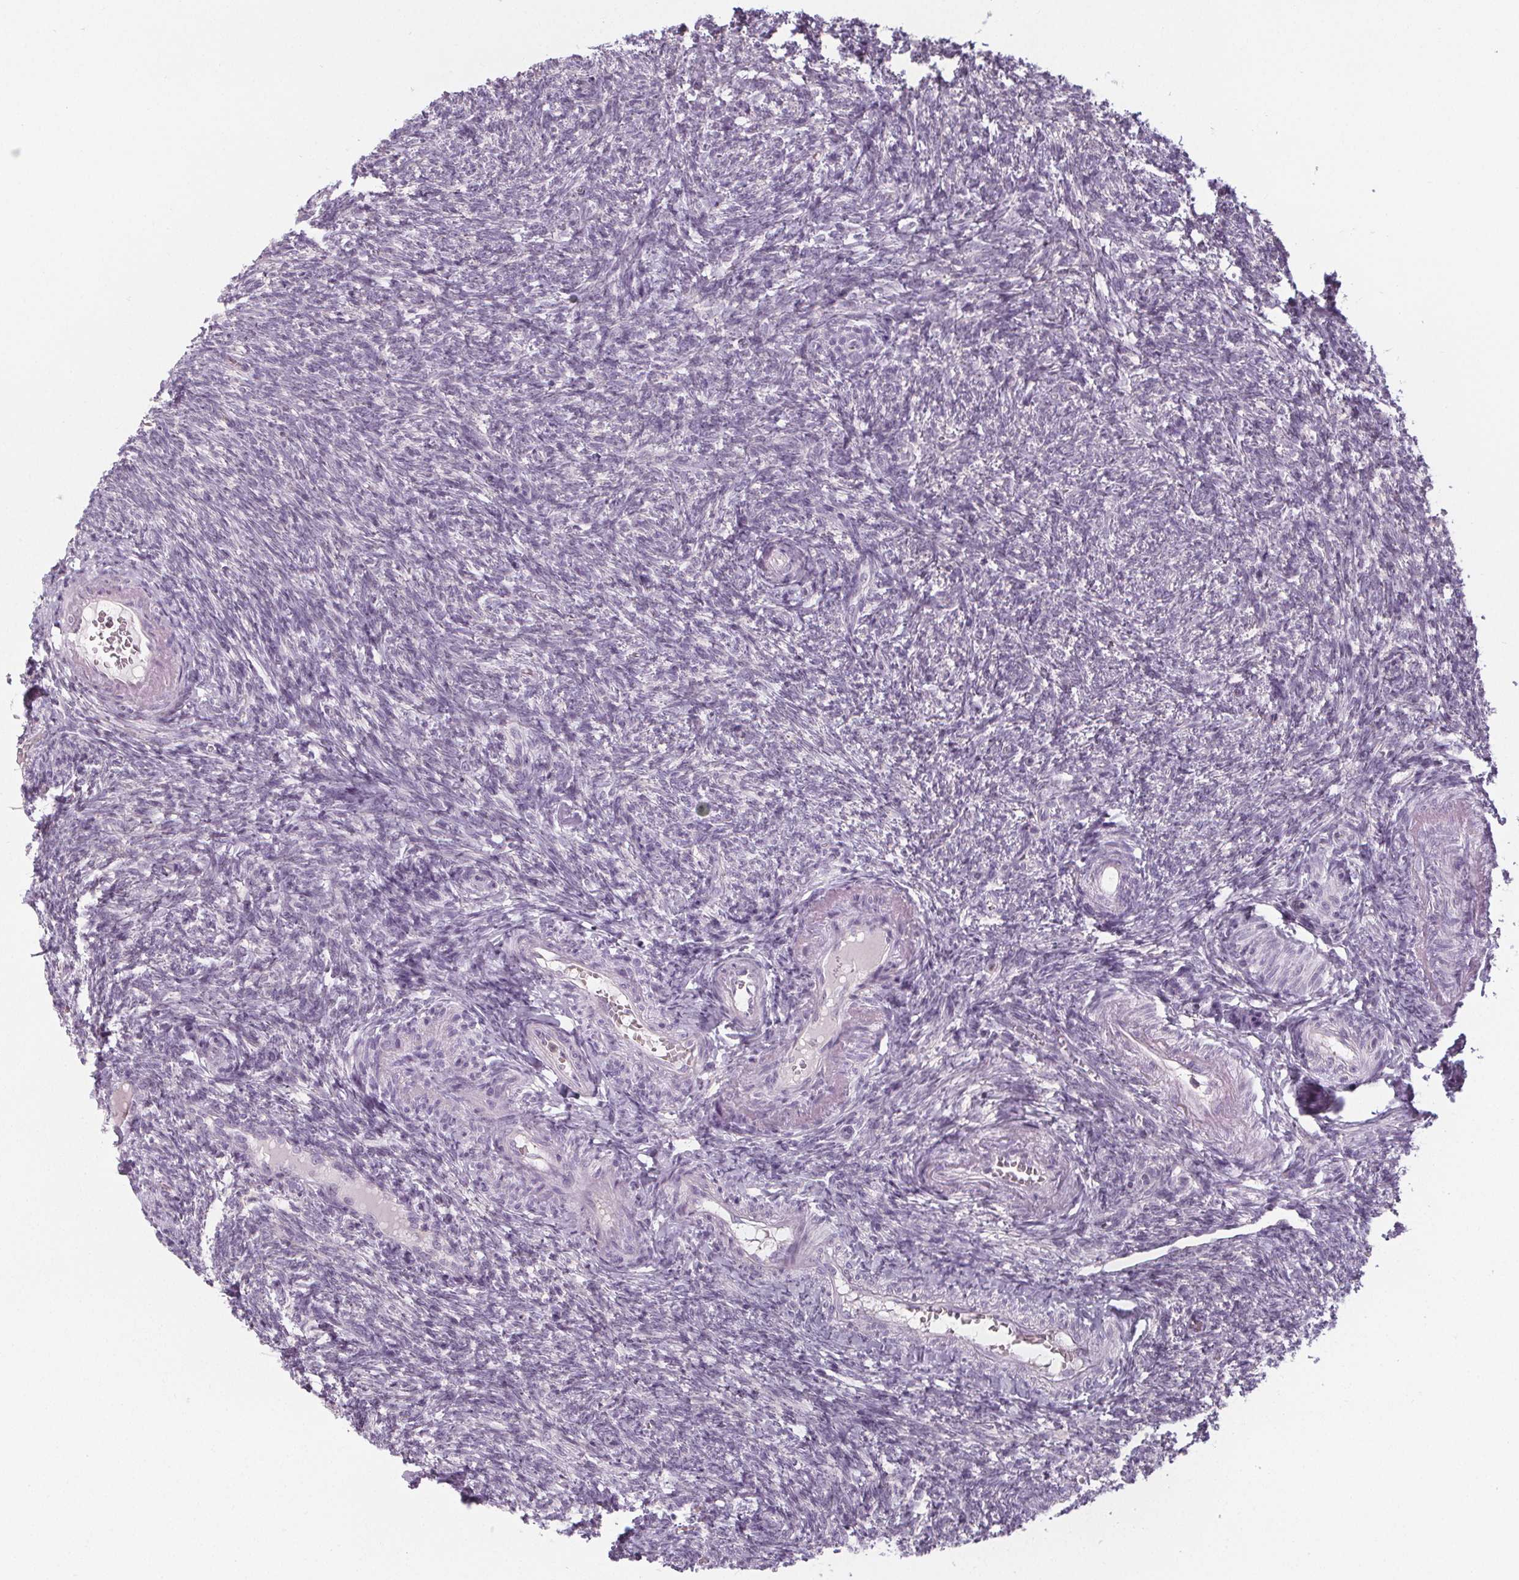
{"staining": {"intensity": "negative", "quantity": "none", "location": "none"}, "tissue": "ovary", "cell_type": "Ovarian stroma cells", "image_type": "normal", "snomed": [{"axis": "morphology", "description": "Normal tissue, NOS"}, {"axis": "topography", "description": "Ovary"}], "caption": "A histopathology image of human ovary is negative for staining in ovarian stroma cells. Nuclei are stained in blue.", "gene": "NOLC1", "patient": {"sex": "female", "age": 39}}